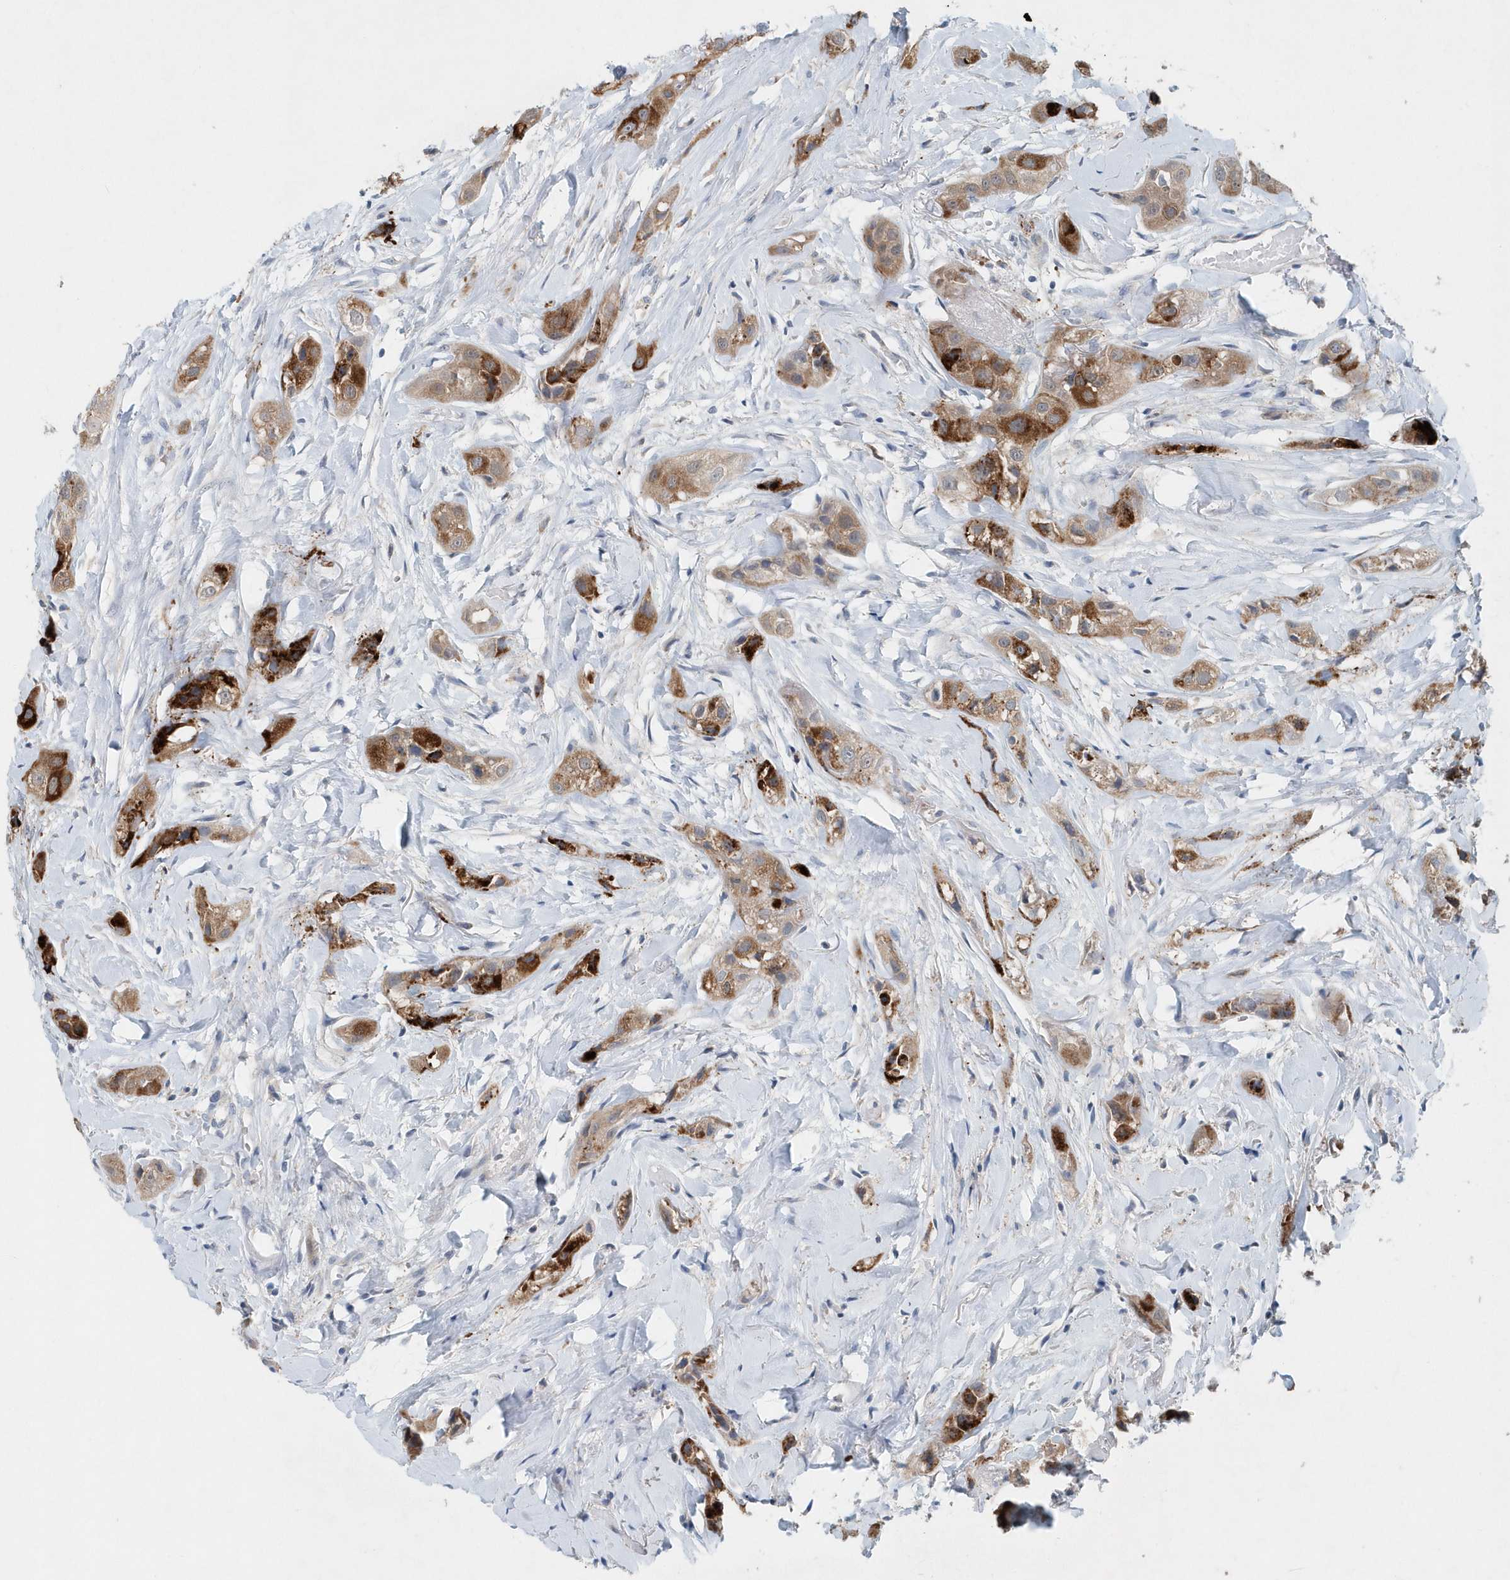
{"staining": {"intensity": "strong", "quantity": "<25%", "location": "cytoplasmic/membranous"}, "tissue": "head and neck cancer", "cell_type": "Tumor cells", "image_type": "cancer", "snomed": [{"axis": "morphology", "description": "Normal tissue, NOS"}, {"axis": "morphology", "description": "Squamous cell carcinoma, NOS"}, {"axis": "topography", "description": "Skeletal muscle"}, {"axis": "topography", "description": "Head-Neck"}], "caption": "Protein staining by IHC demonstrates strong cytoplasmic/membranous positivity in approximately <25% of tumor cells in squamous cell carcinoma (head and neck). The staining is performed using DAB brown chromogen to label protein expression. The nuclei are counter-stained blue using hematoxylin.", "gene": "PFN2", "patient": {"sex": "male", "age": 51}}